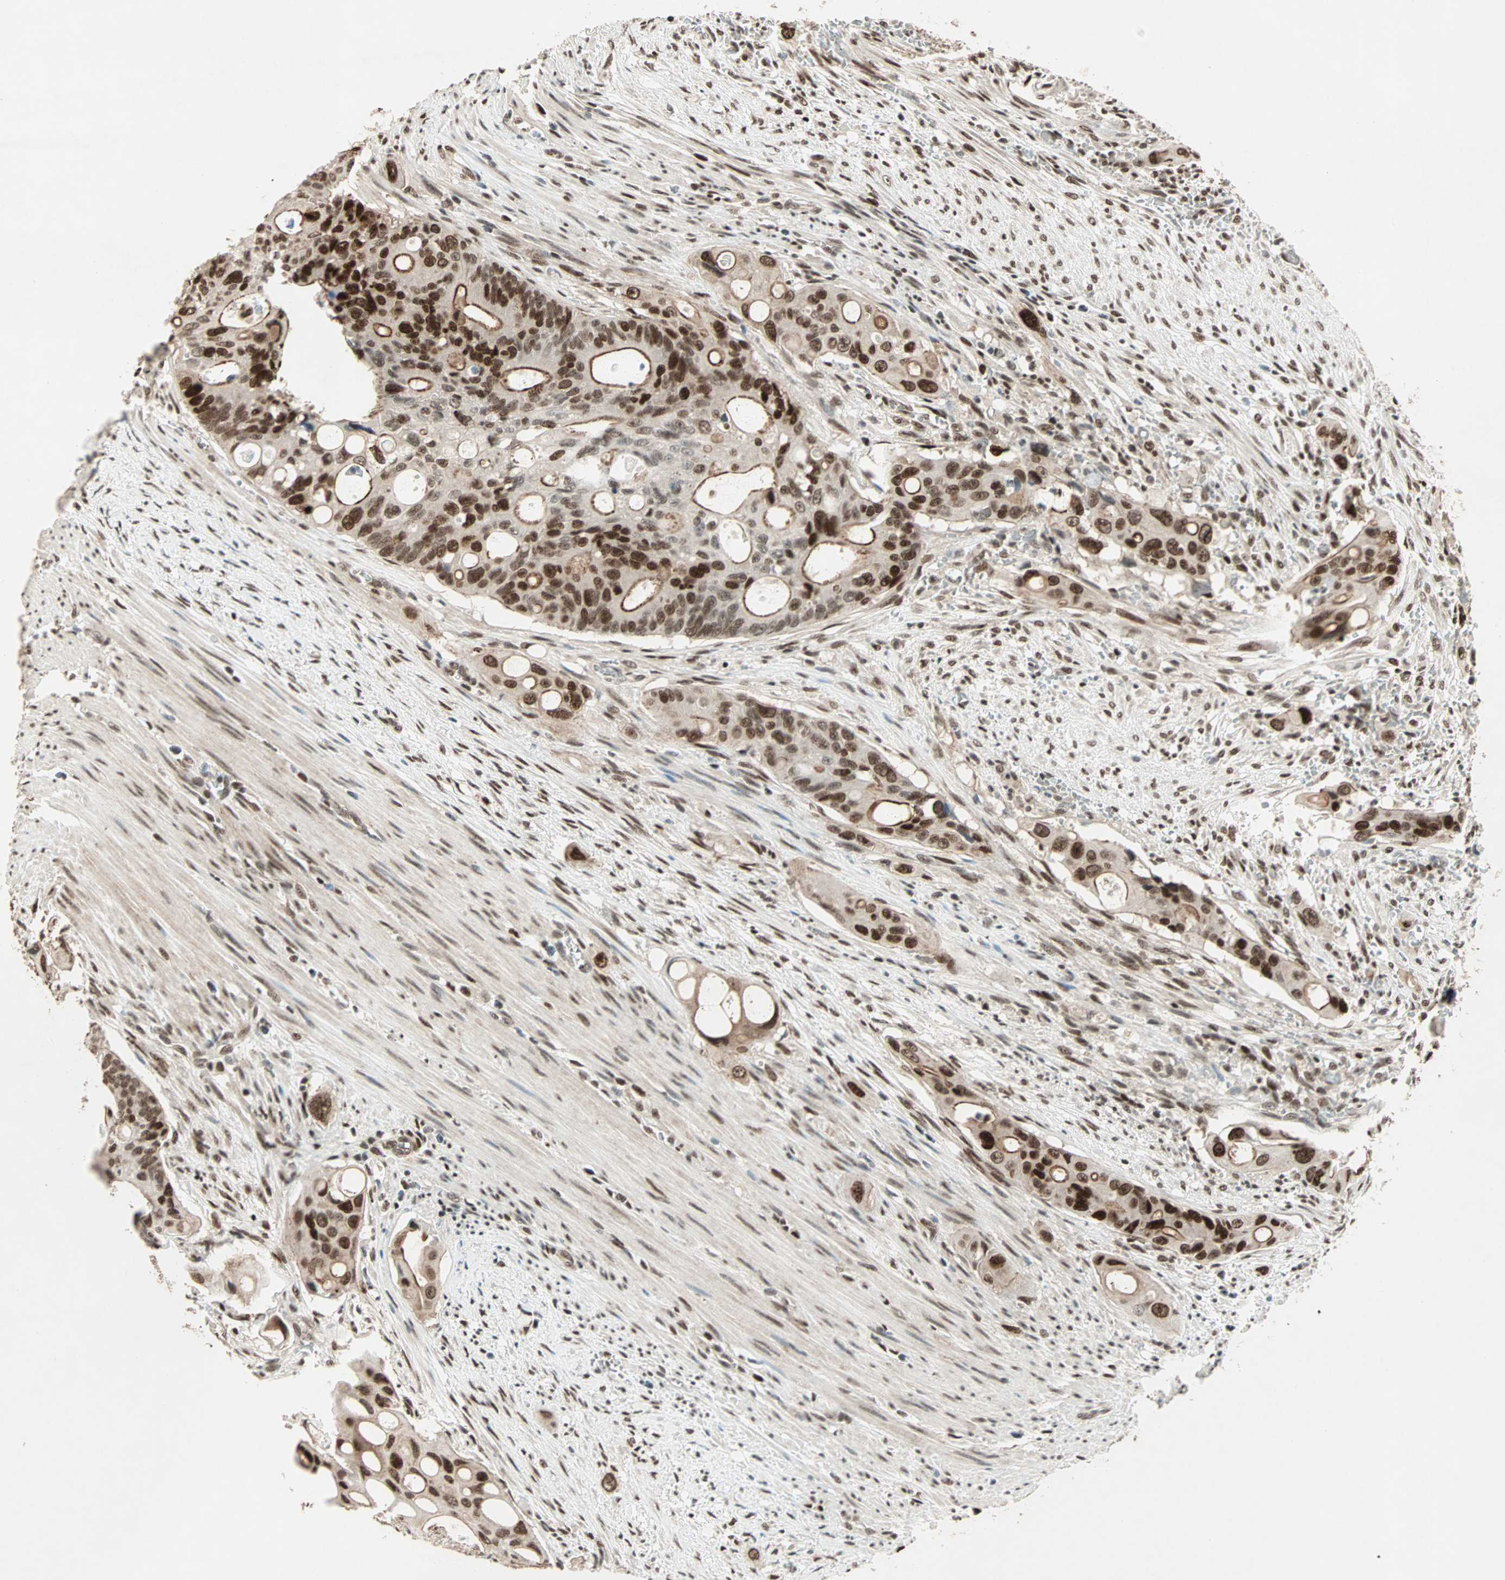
{"staining": {"intensity": "strong", "quantity": ">75%", "location": "cytoplasmic/membranous,nuclear"}, "tissue": "colorectal cancer", "cell_type": "Tumor cells", "image_type": "cancer", "snomed": [{"axis": "morphology", "description": "Adenocarcinoma, NOS"}, {"axis": "topography", "description": "Colon"}], "caption": "Immunohistochemical staining of human colorectal adenocarcinoma shows strong cytoplasmic/membranous and nuclear protein staining in about >75% of tumor cells. (DAB IHC, brown staining for protein, blue staining for nuclei).", "gene": "MDC1", "patient": {"sex": "female", "age": 57}}